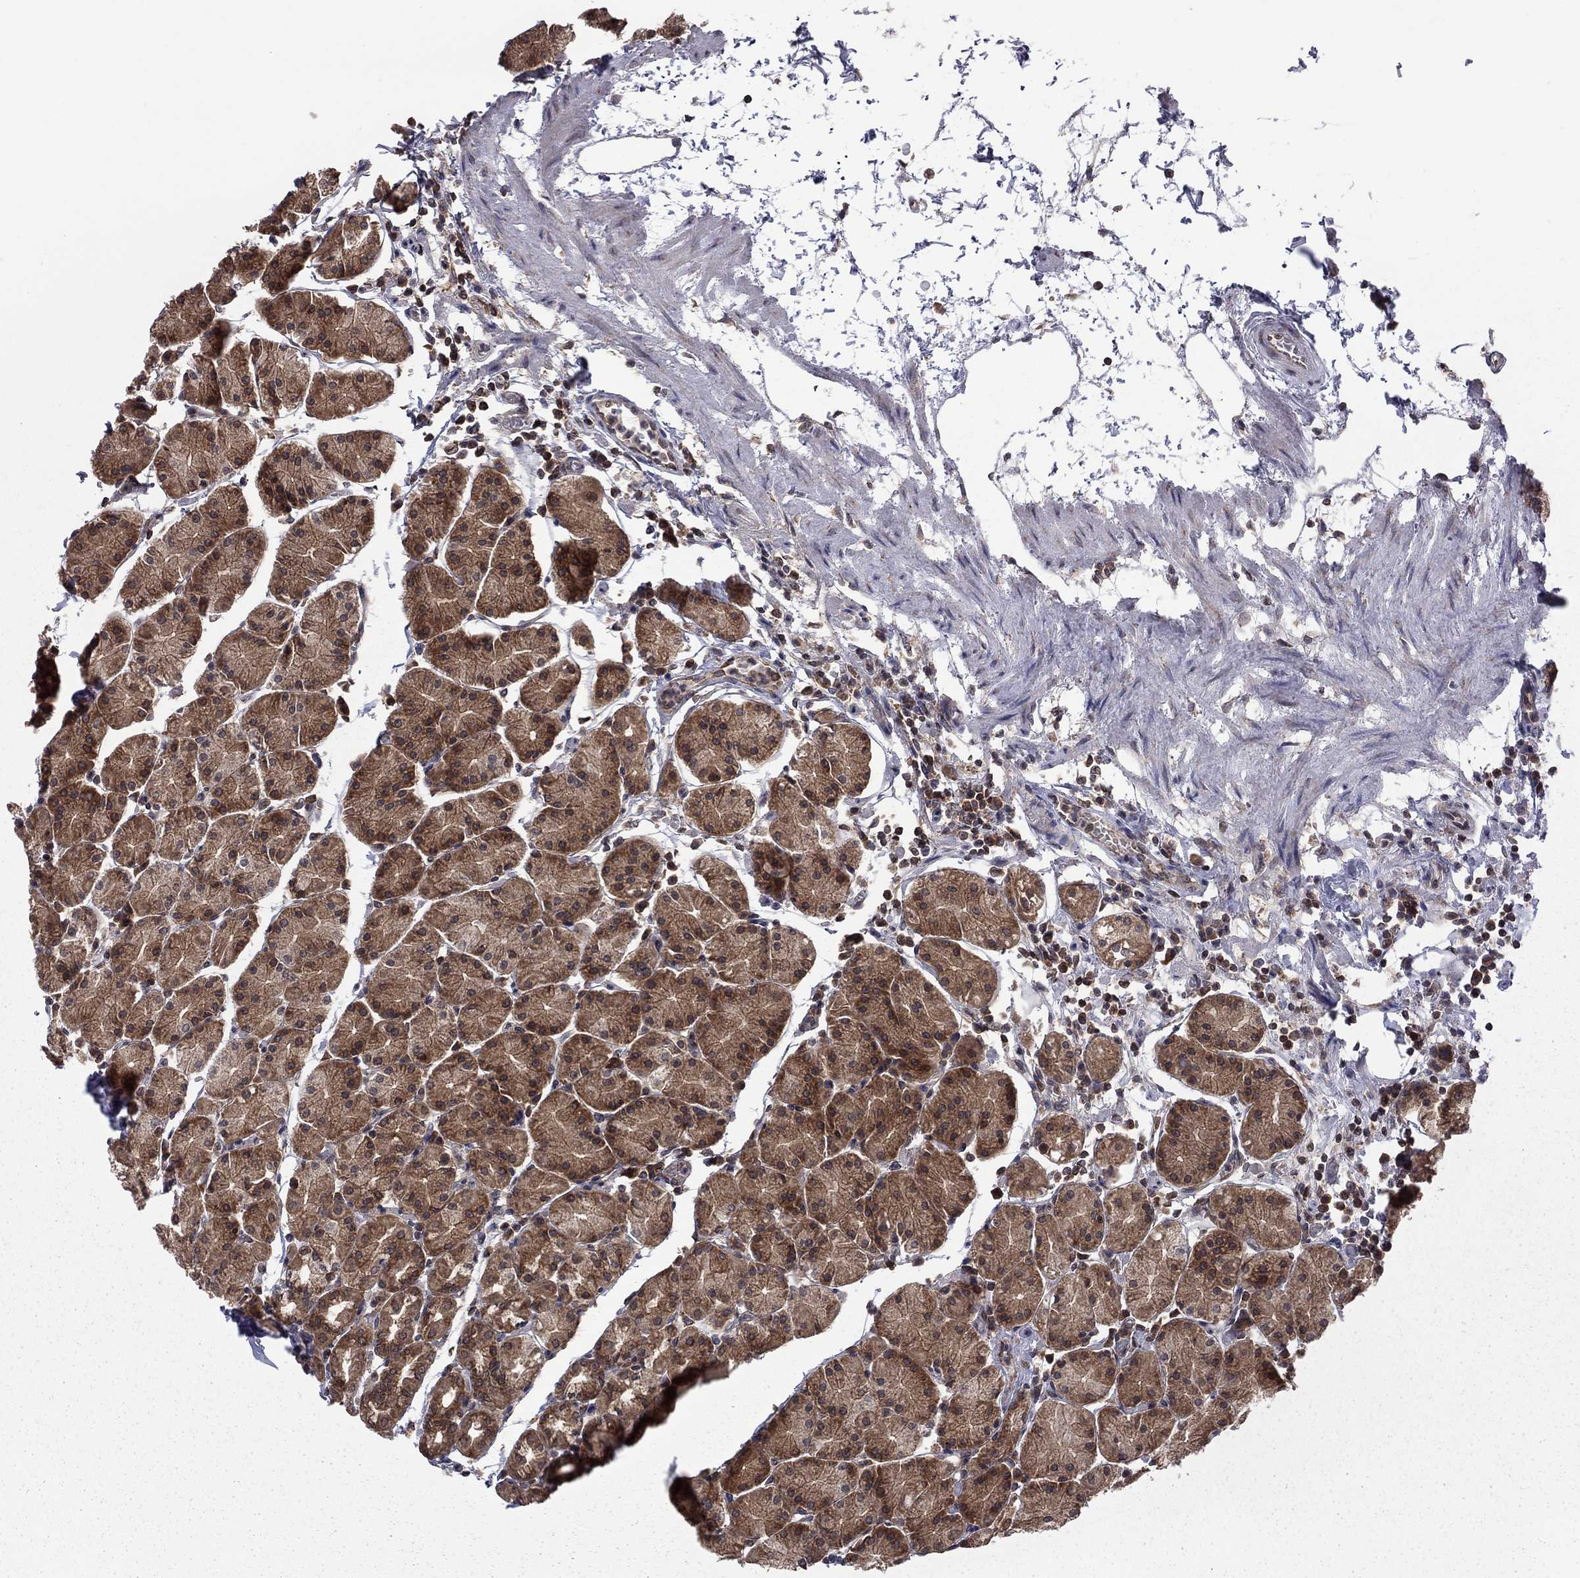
{"staining": {"intensity": "strong", "quantity": ">75%", "location": "cytoplasmic/membranous"}, "tissue": "stomach", "cell_type": "Glandular cells", "image_type": "normal", "snomed": [{"axis": "morphology", "description": "Normal tissue, NOS"}, {"axis": "topography", "description": "Stomach"}], "caption": "Glandular cells show high levels of strong cytoplasmic/membranous positivity in approximately >75% of cells in normal stomach. (IHC, brightfield microscopy, high magnification).", "gene": "NAA50", "patient": {"sex": "male", "age": 54}}